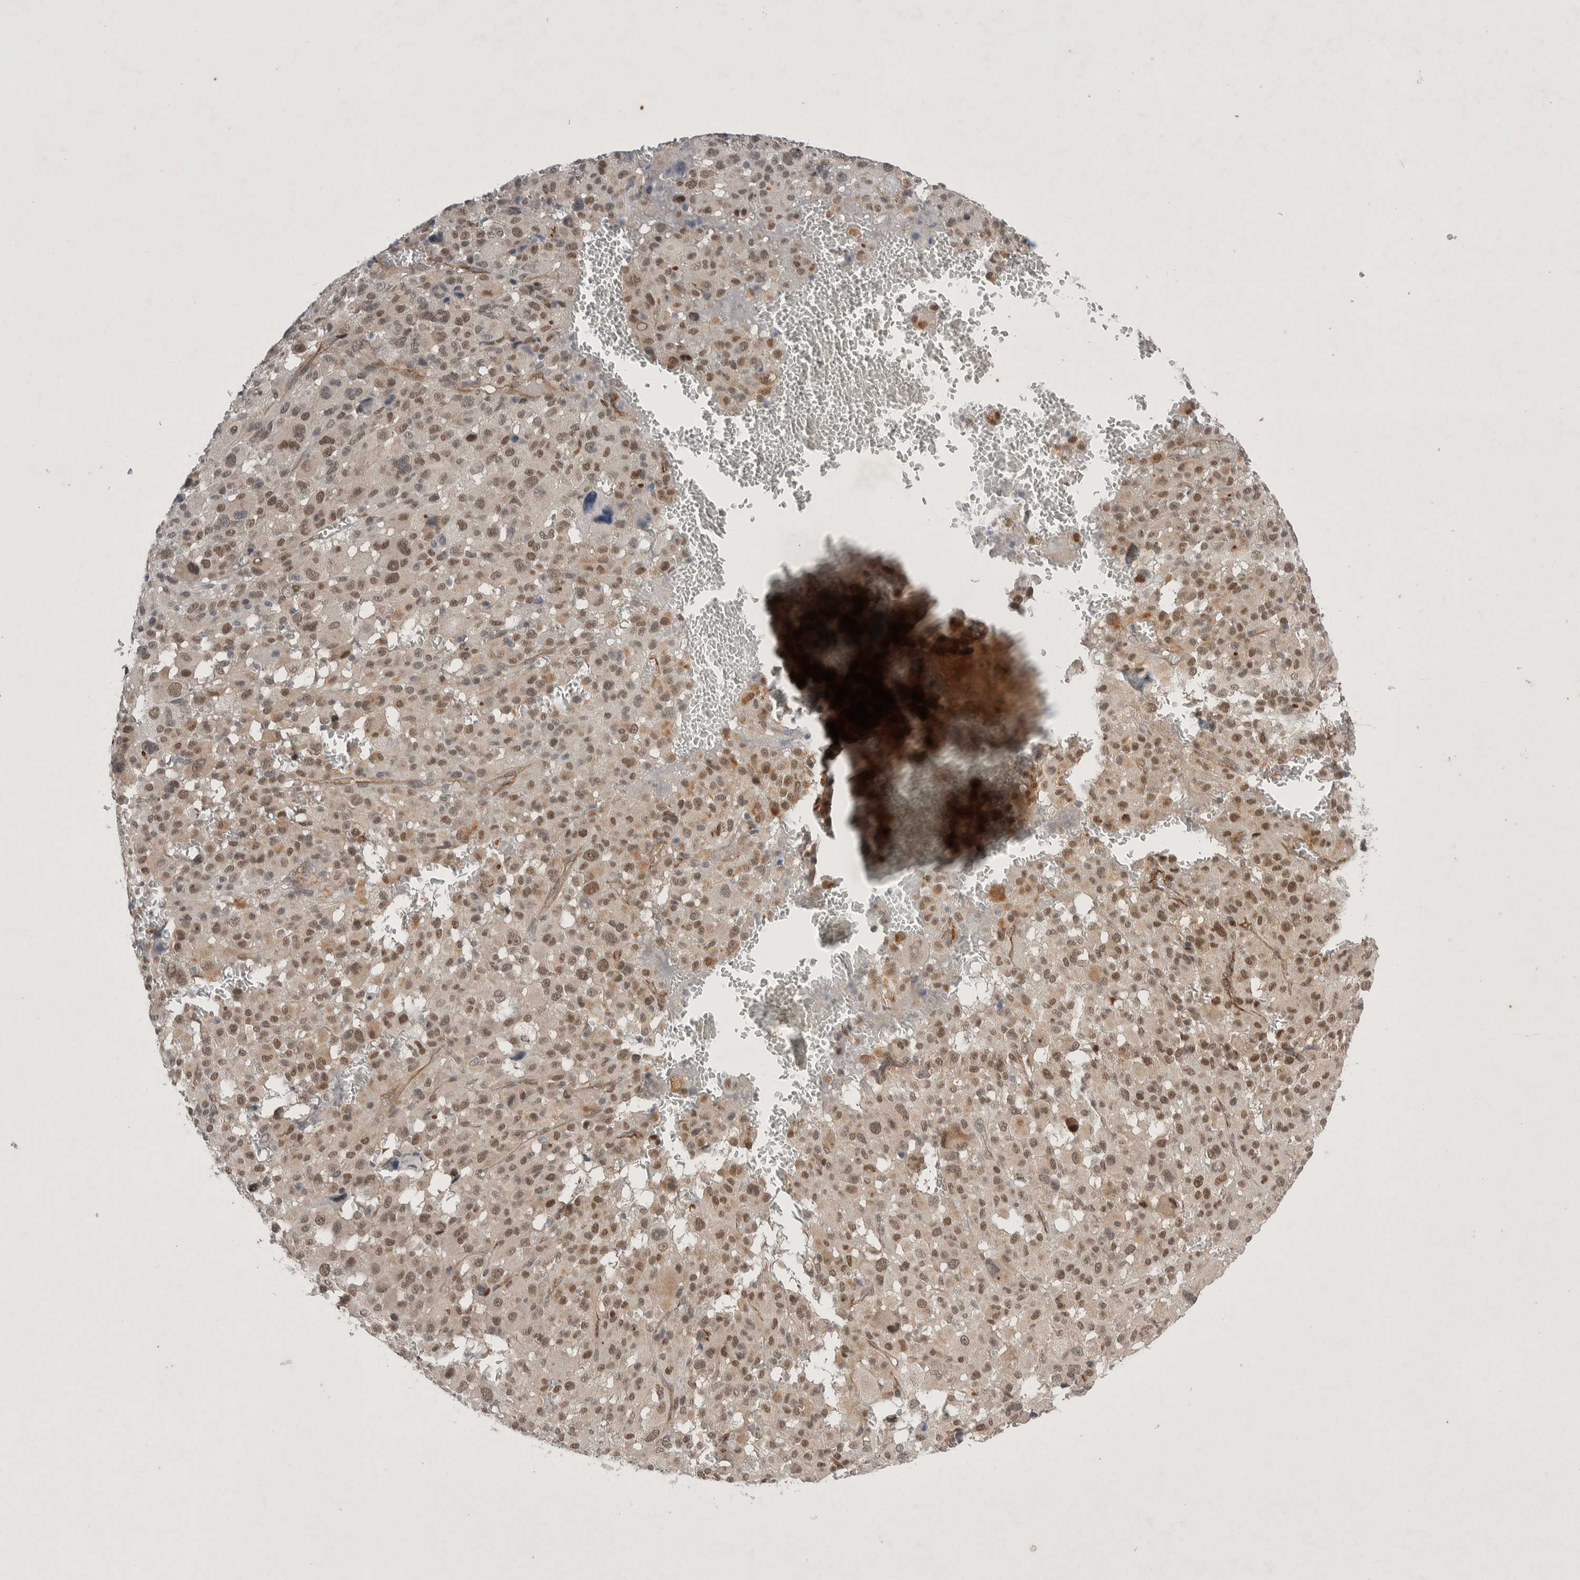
{"staining": {"intensity": "moderate", "quantity": ">75%", "location": "nuclear"}, "tissue": "melanoma", "cell_type": "Tumor cells", "image_type": "cancer", "snomed": [{"axis": "morphology", "description": "Malignant melanoma, Metastatic site"}, {"axis": "topography", "description": "Skin"}], "caption": "Melanoma tissue reveals moderate nuclear staining in about >75% of tumor cells", "gene": "ZNF704", "patient": {"sex": "female", "age": 74}}